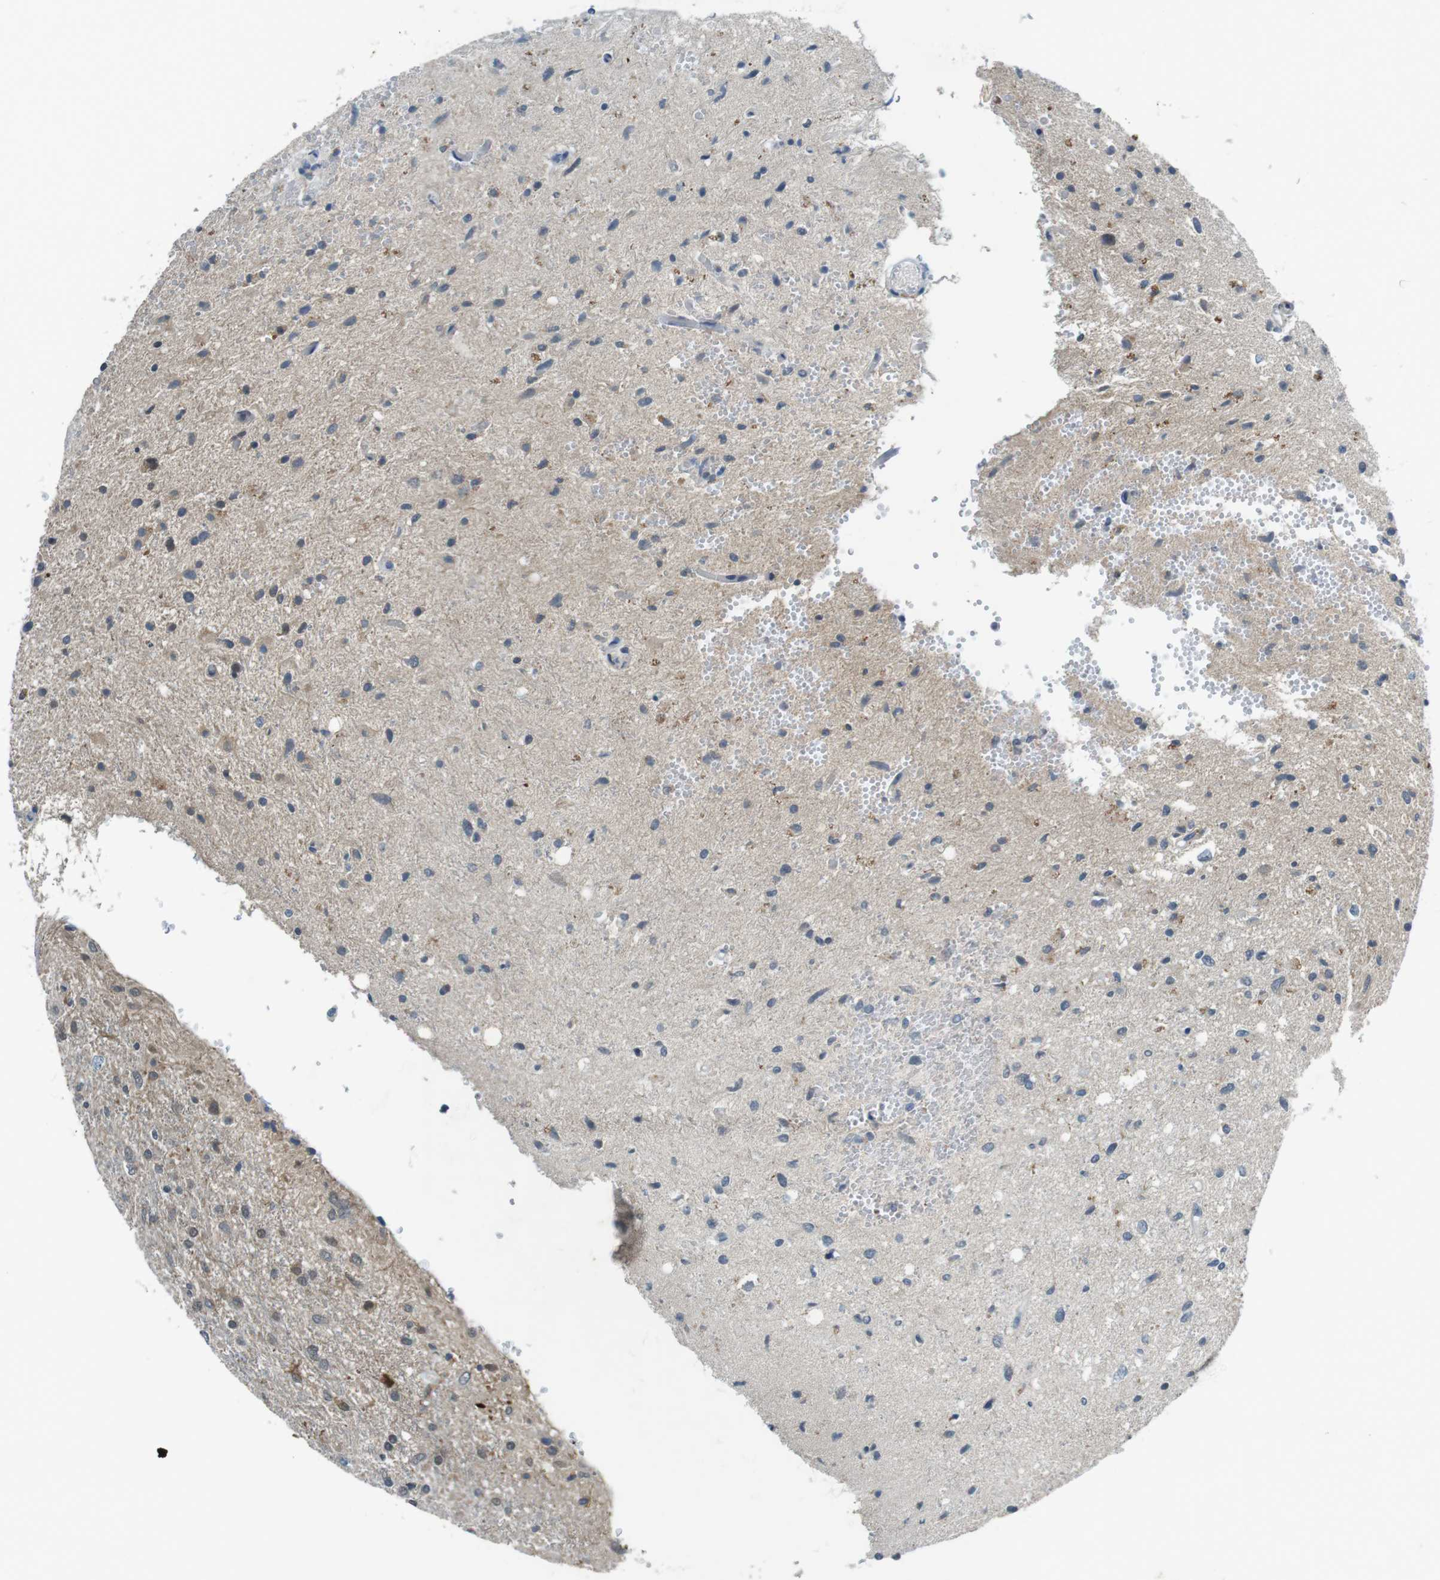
{"staining": {"intensity": "moderate", "quantity": "<25%", "location": "cytoplasmic/membranous"}, "tissue": "glioma", "cell_type": "Tumor cells", "image_type": "cancer", "snomed": [{"axis": "morphology", "description": "Glioma, malignant, Low grade"}, {"axis": "topography", "description": "Brain"}], "caption": "Tumor cells reveal low levels of moderate cytoplasmic/membranous expression in about <25% of cells in human glioma.", "gene": "MAPKAPK5", "patient": {"sex": "male", "age": 77}}